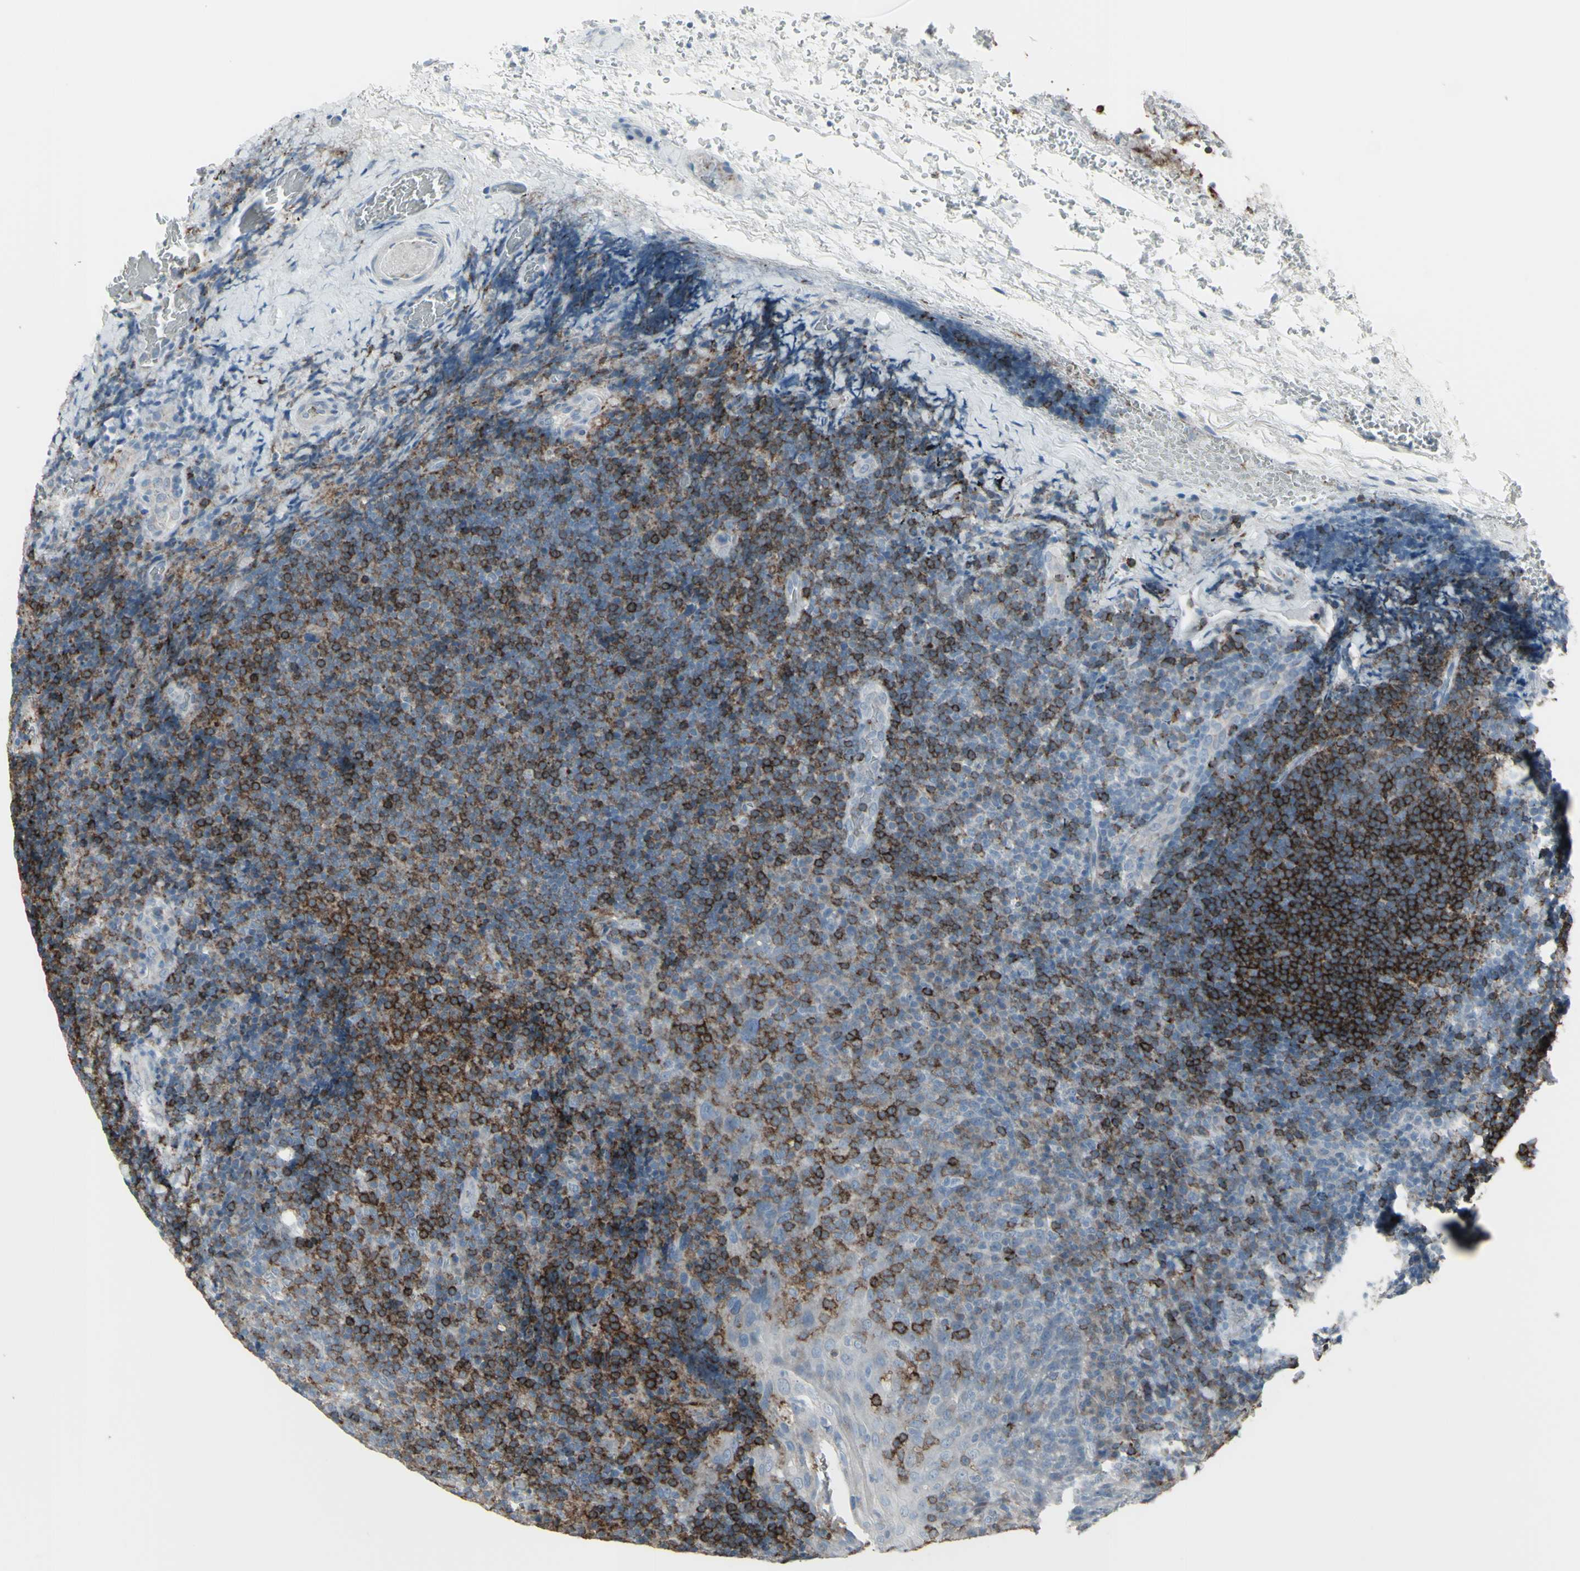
{"staining": {"intensity": "strong", "quantity": "25%-75%", "location": "cytoplasmic/membranous"}, "tissue": "lymphoma", "cell_type": "Tumor cells", "image_type": "cancer", "snomed": [{"axis": "morphology", "description": "Malignant lymphoma, non-Hodgkin's type, High grade"}, {"axis": "topography", "description": "Tonsil"}], "caption": "The photomicrograph shows staining of lymphoma, revealing strong cytoplasmic/membranous protein positivity (brown color) within tumor cells.", "gene": "CD79B", "patient": {"sex": "female", "age": 36}}